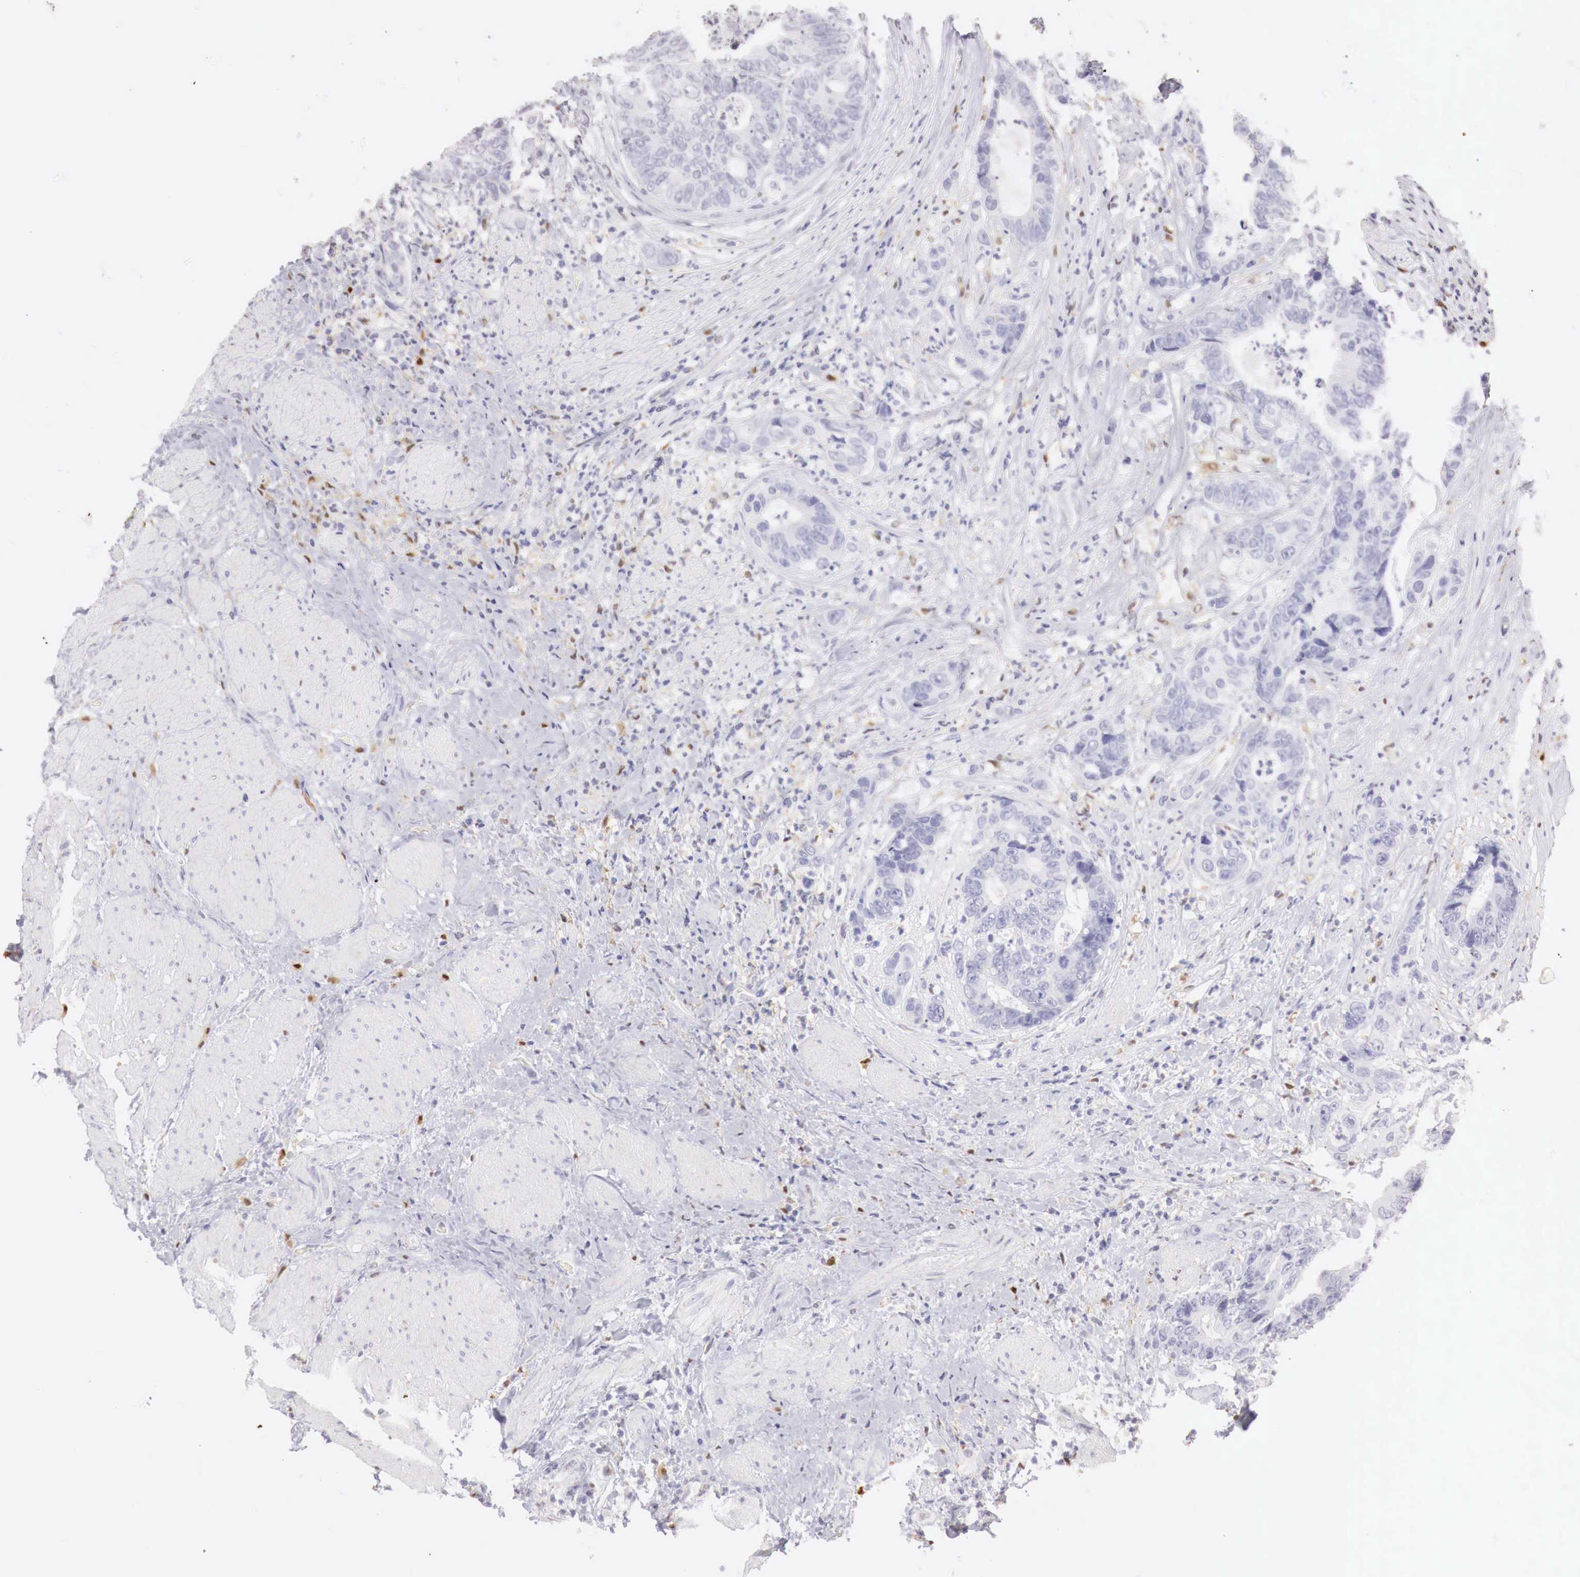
{"staining": {"intensity": "negative", "quantity": "none", "location": "none"}, "tissue": "colorectal cancer", "cell_type": "Tumor cells", "image_type": "cancer", "snomed": [{"axis": "morphology", "description": "Adenocarcinoma, NOS"}, {"axis": "topography", "description": "Rectum"}], "caption": "Immunohistochemical staining of human colorectal cancer (adenocarcinoma) shows no significant positivity in tumor cells. The staining was performed using DAB to visualize the protein expression in brown, while the nuclei were stained in blue with hematoxylin (Magnification: 20x).", "gene": "RENBP", "patient": {"sex": "female", "age": 65}}